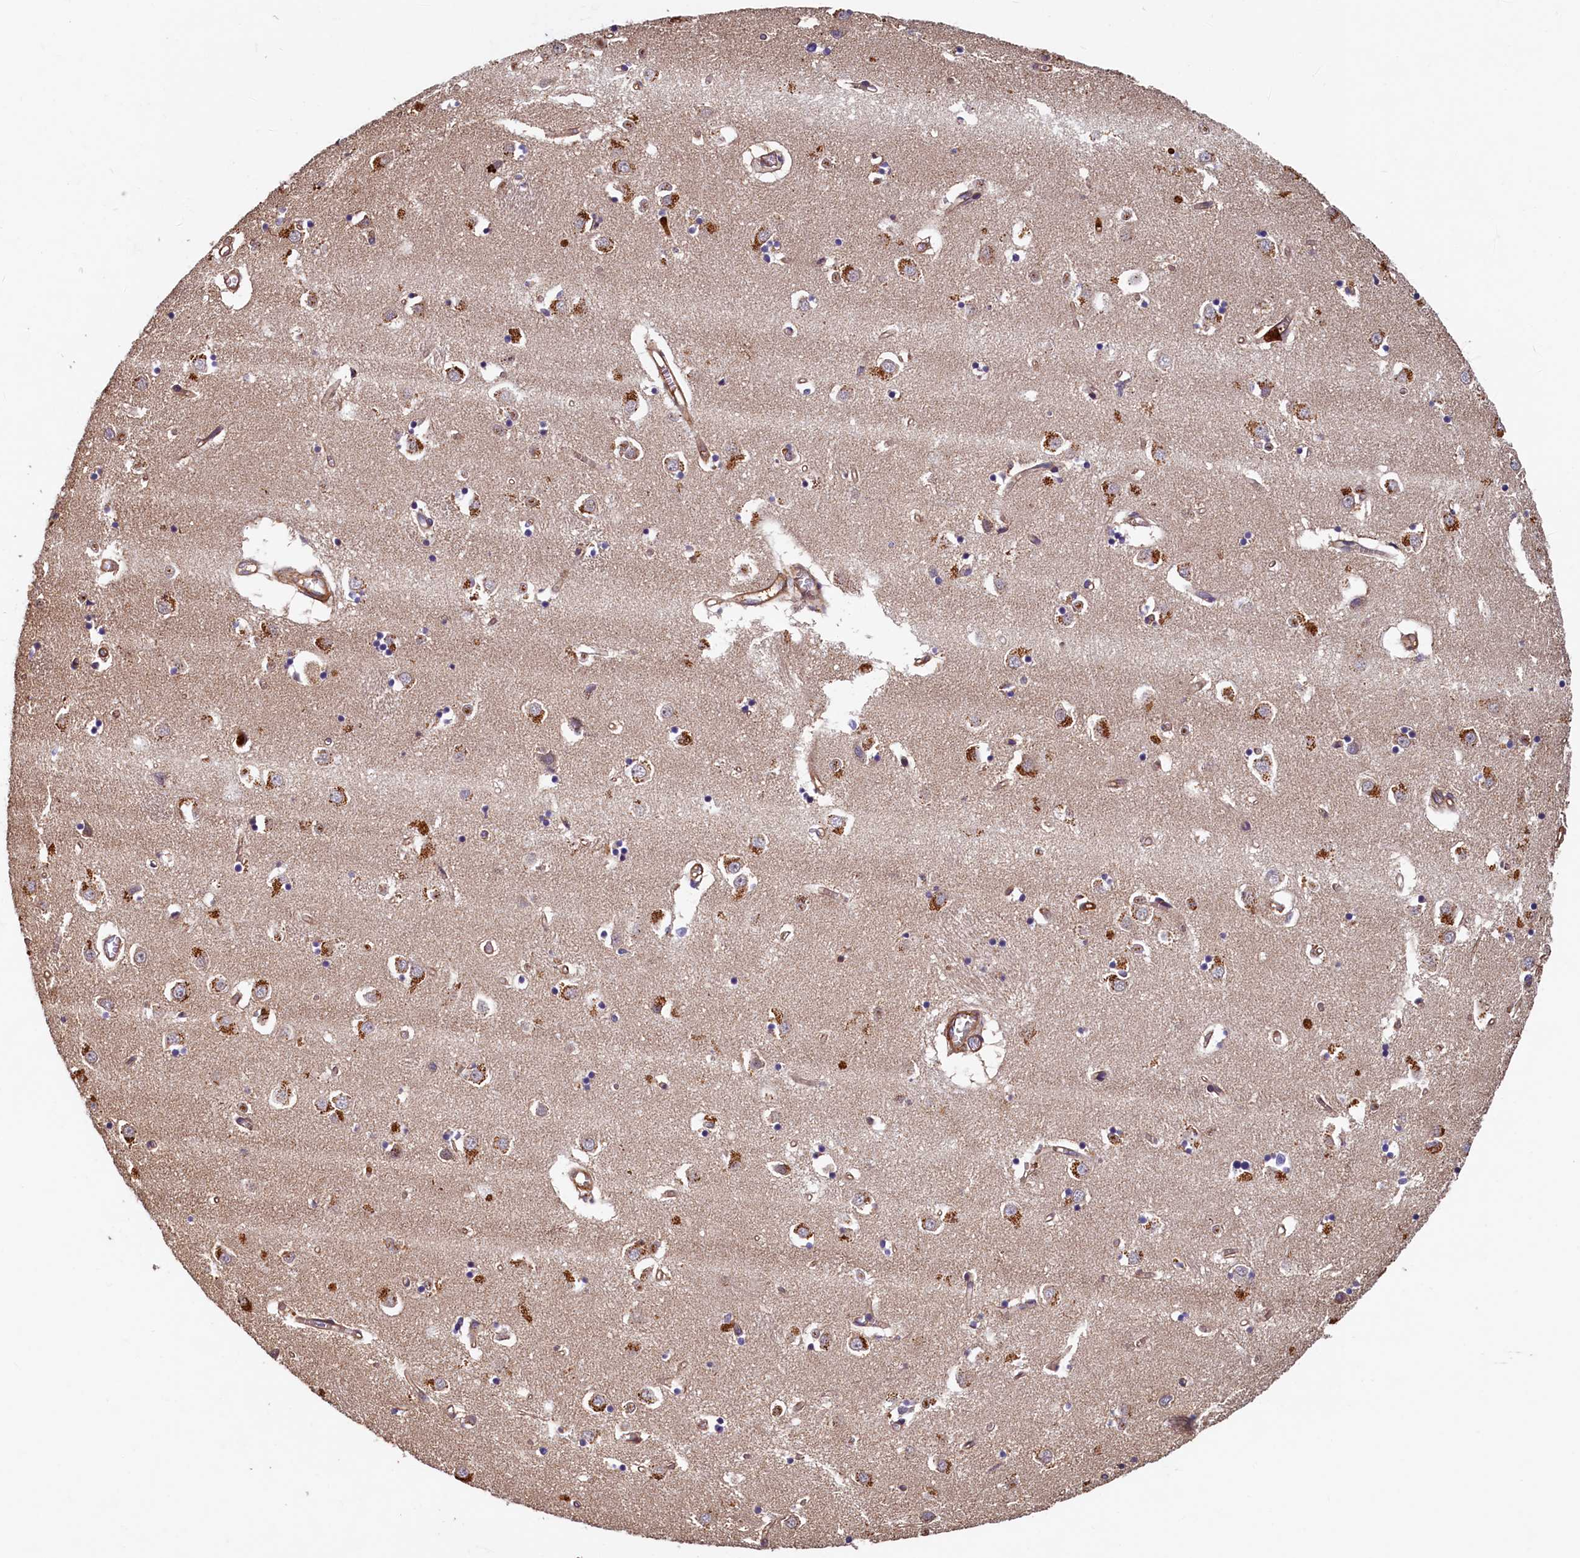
{"staining": {"intensity": "strong", "quantity": "<25%", "location": "nuclear"}, "tissue": "caudate", "cell_type": "Glial cells", "image_type": "normal", "snomed": [{"axis": "morphology", "description": "Normal tissue, NOS"}, {"axis": "topography", "description": "Lateral ventricle wall"}], "caption": "Human caudate stained with a brown dye displays strong nuclear positive positivity in about <25% of glial cells.", "gene": "CCDC102B", "patient": {"sex": "male", "age": 70}}